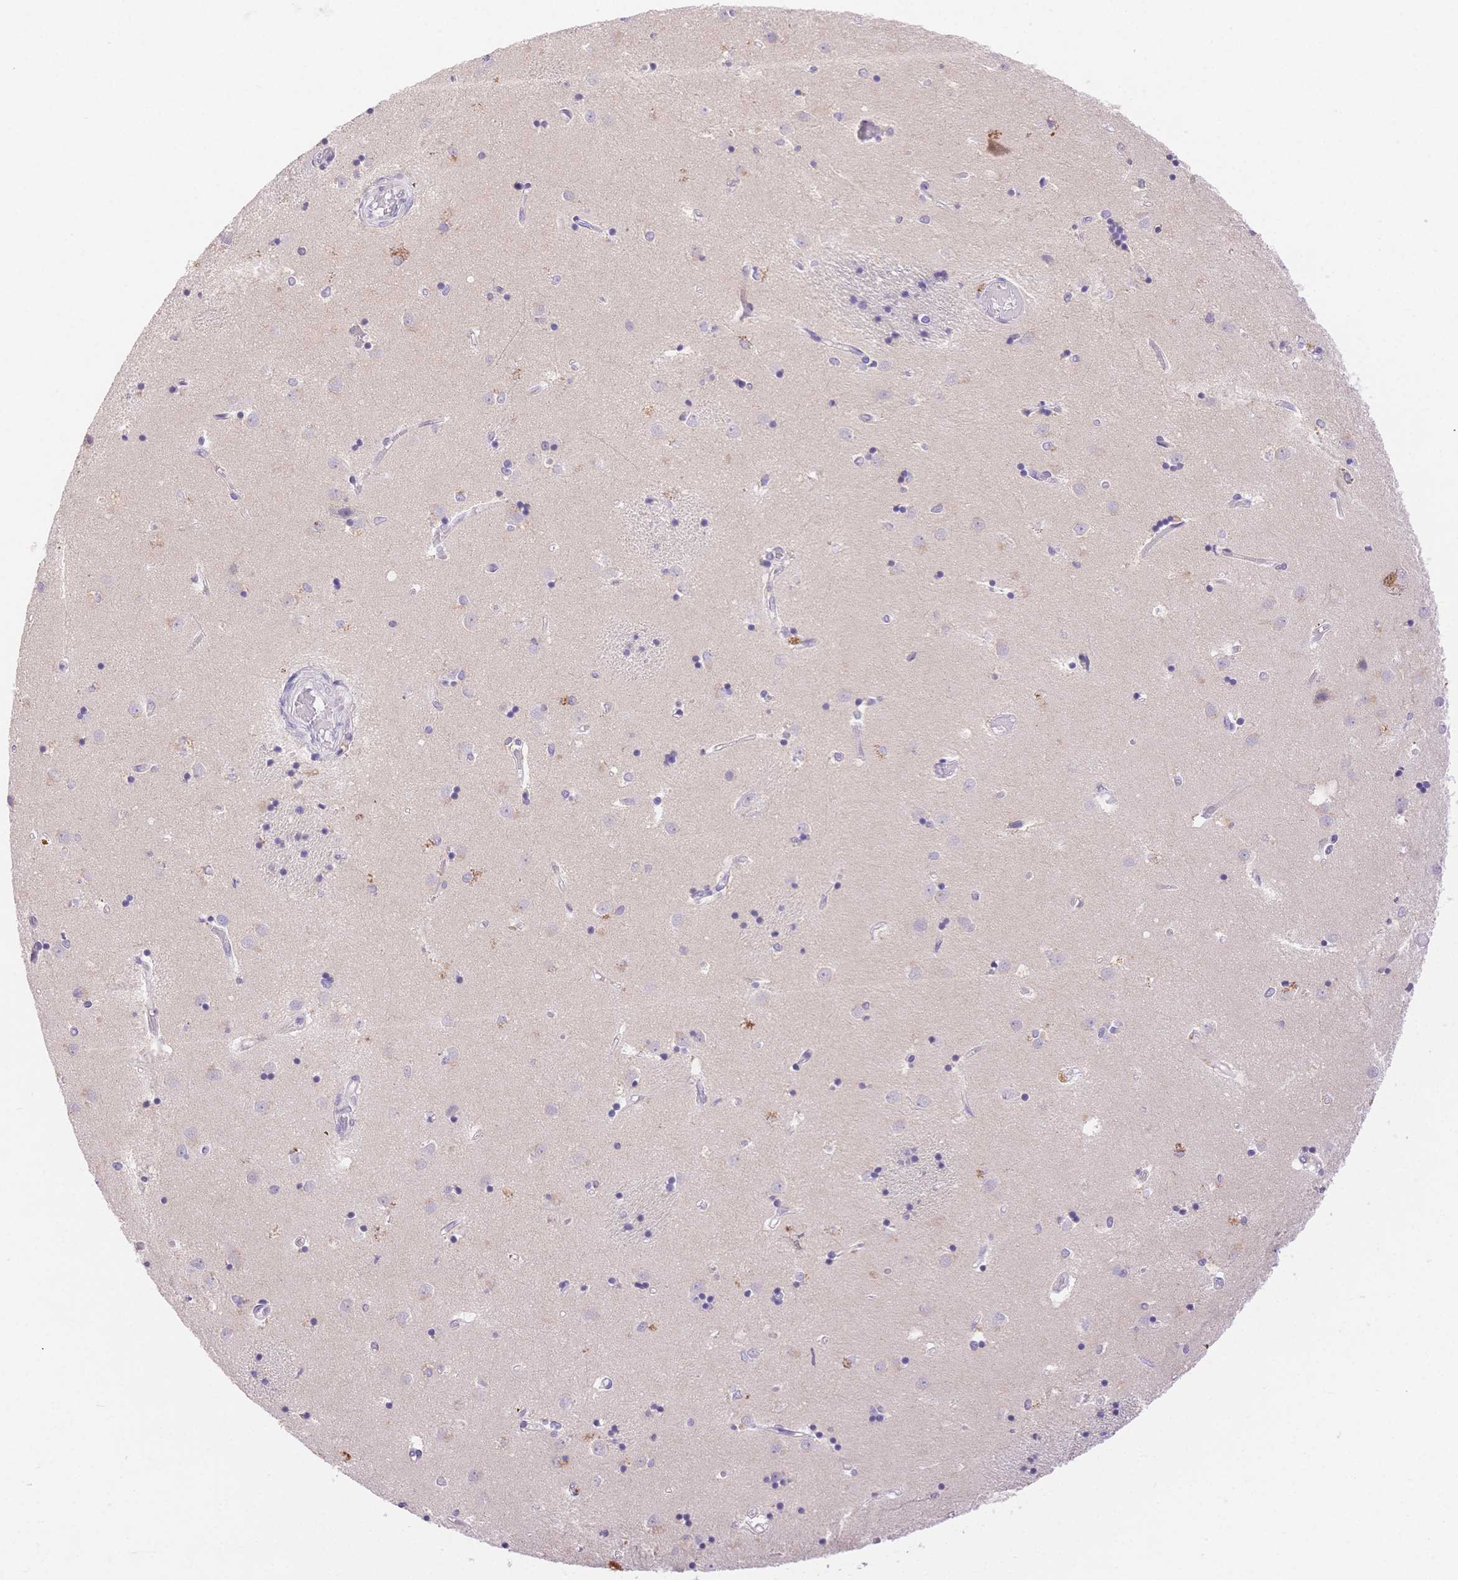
{"staining": {"intensity": "negative", "quantity": "none", "location": "none"}, "tissue": "caudate", "cell_type": "Glial cells", "image_type": "normal", "snomed": [{"axis": "morphology", "description": "Normal tissue, NOS"}, {"axis": "topography", "description": "Lateral ventricle wall"}], "caption": "Glial cells show no significant expression in normal caudate.", "gene": "MYOM1", "patient": {"sex": "male", "age": 54}}